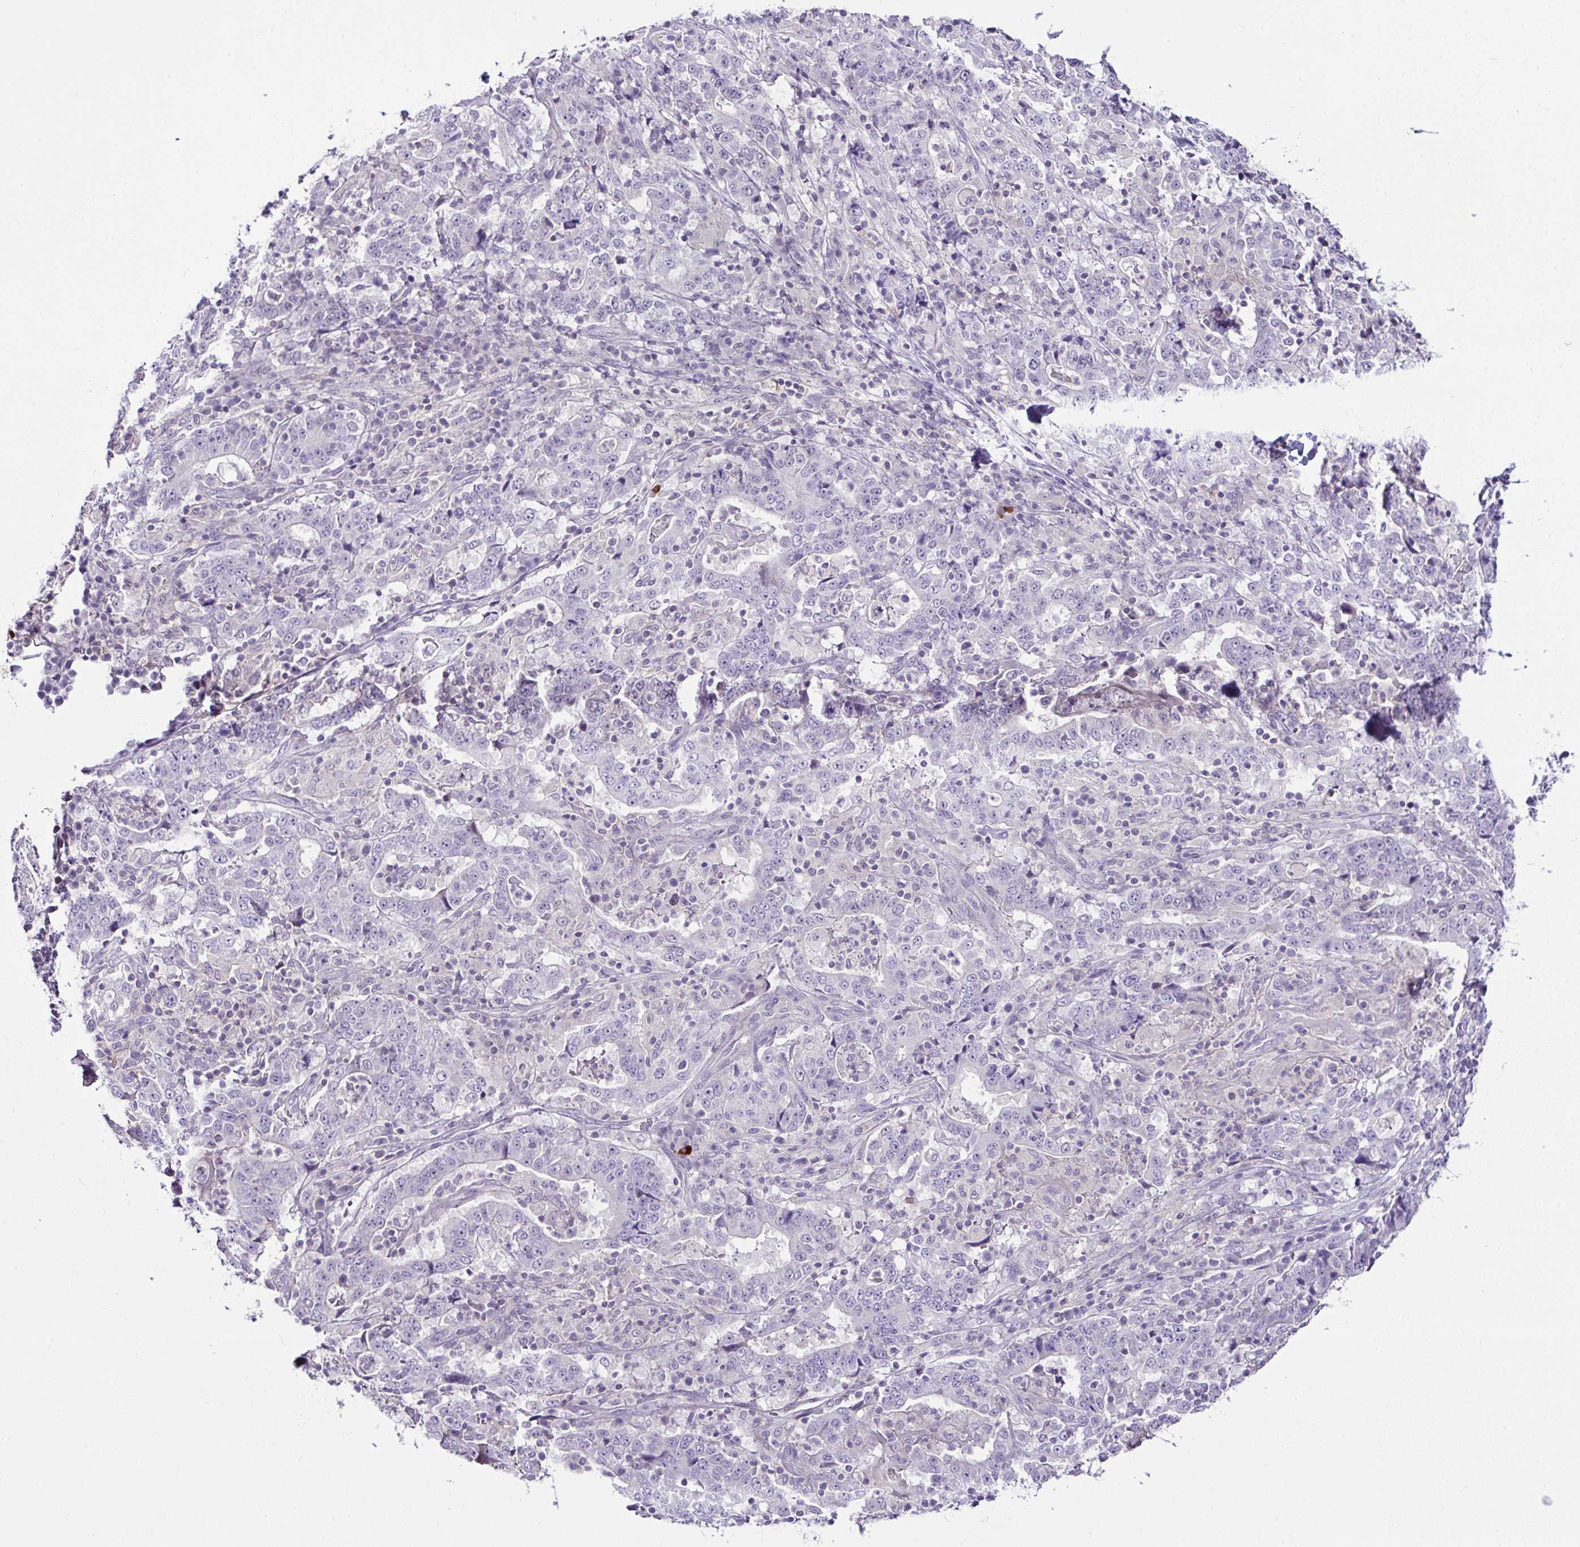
{"staining": {"intensity": "weak", "quantity": "25%-75%", "location": "nuclear"}, "tissue": "stomach cancer", "cell_type": "Tumor cells", "image_type": "cancer", "snomed": [{"axis": "morphology", "description": "Normal tissue, NOS"}, {"axis": "morphology", "description": "Adenocarcinoma, NOS"}, {"axis": "topography", "description": "Stomach, upper"}, {"axis": "topography", "description": "Stomach"}], "caption": "Immunohistochemistry of human stomach cancer displays low levels of weak nuclear expression in approximately 25%-75% of tumor cells. (DAB (3,3'-diaminobenzidine) IHC with brightfield microscopy, high magnification).", "gene": "D2HGDH", "patient": {"sex": "male", "age": 59}}